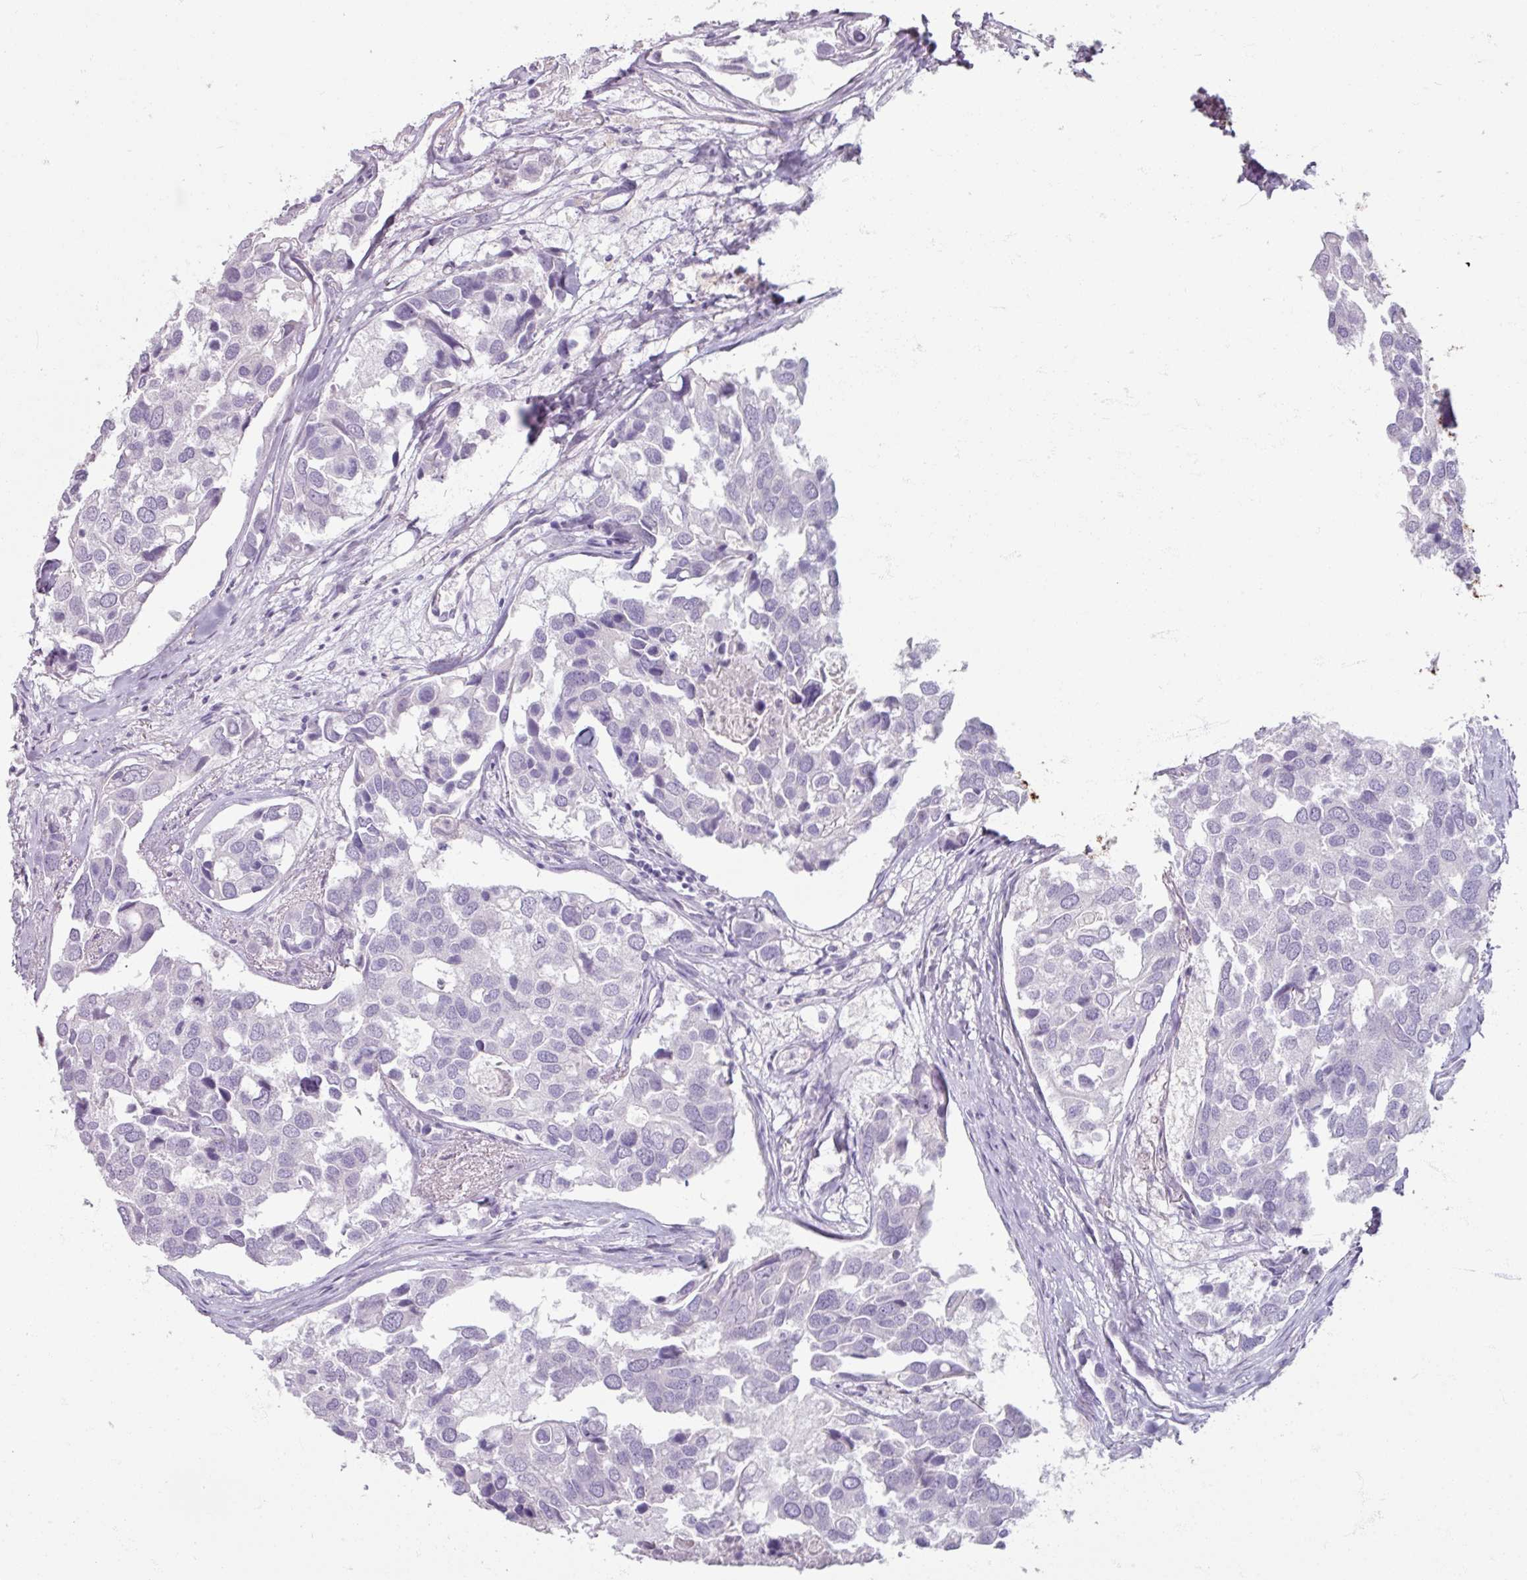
{"staining": {"intensity": "negative", "quantity": "none", "location": "none"}, "tissue": "breast cancer", "cell_type": "Tumor cells", "image_type": "cancer", "snomed": [{"axis": "morphology", "description": "Duct carcinoma"}, {"axis": "topography", "description": "Breast"}], "caption": "The micrograph reveals no staining of tumor cells in invasive ductal carcinoma (breast). (DAB (3,3'-diaminobenzidine) immunohistochemistry, high magnification).", "gene": "TG", "patient": {"sex": "female", "age": 83}}